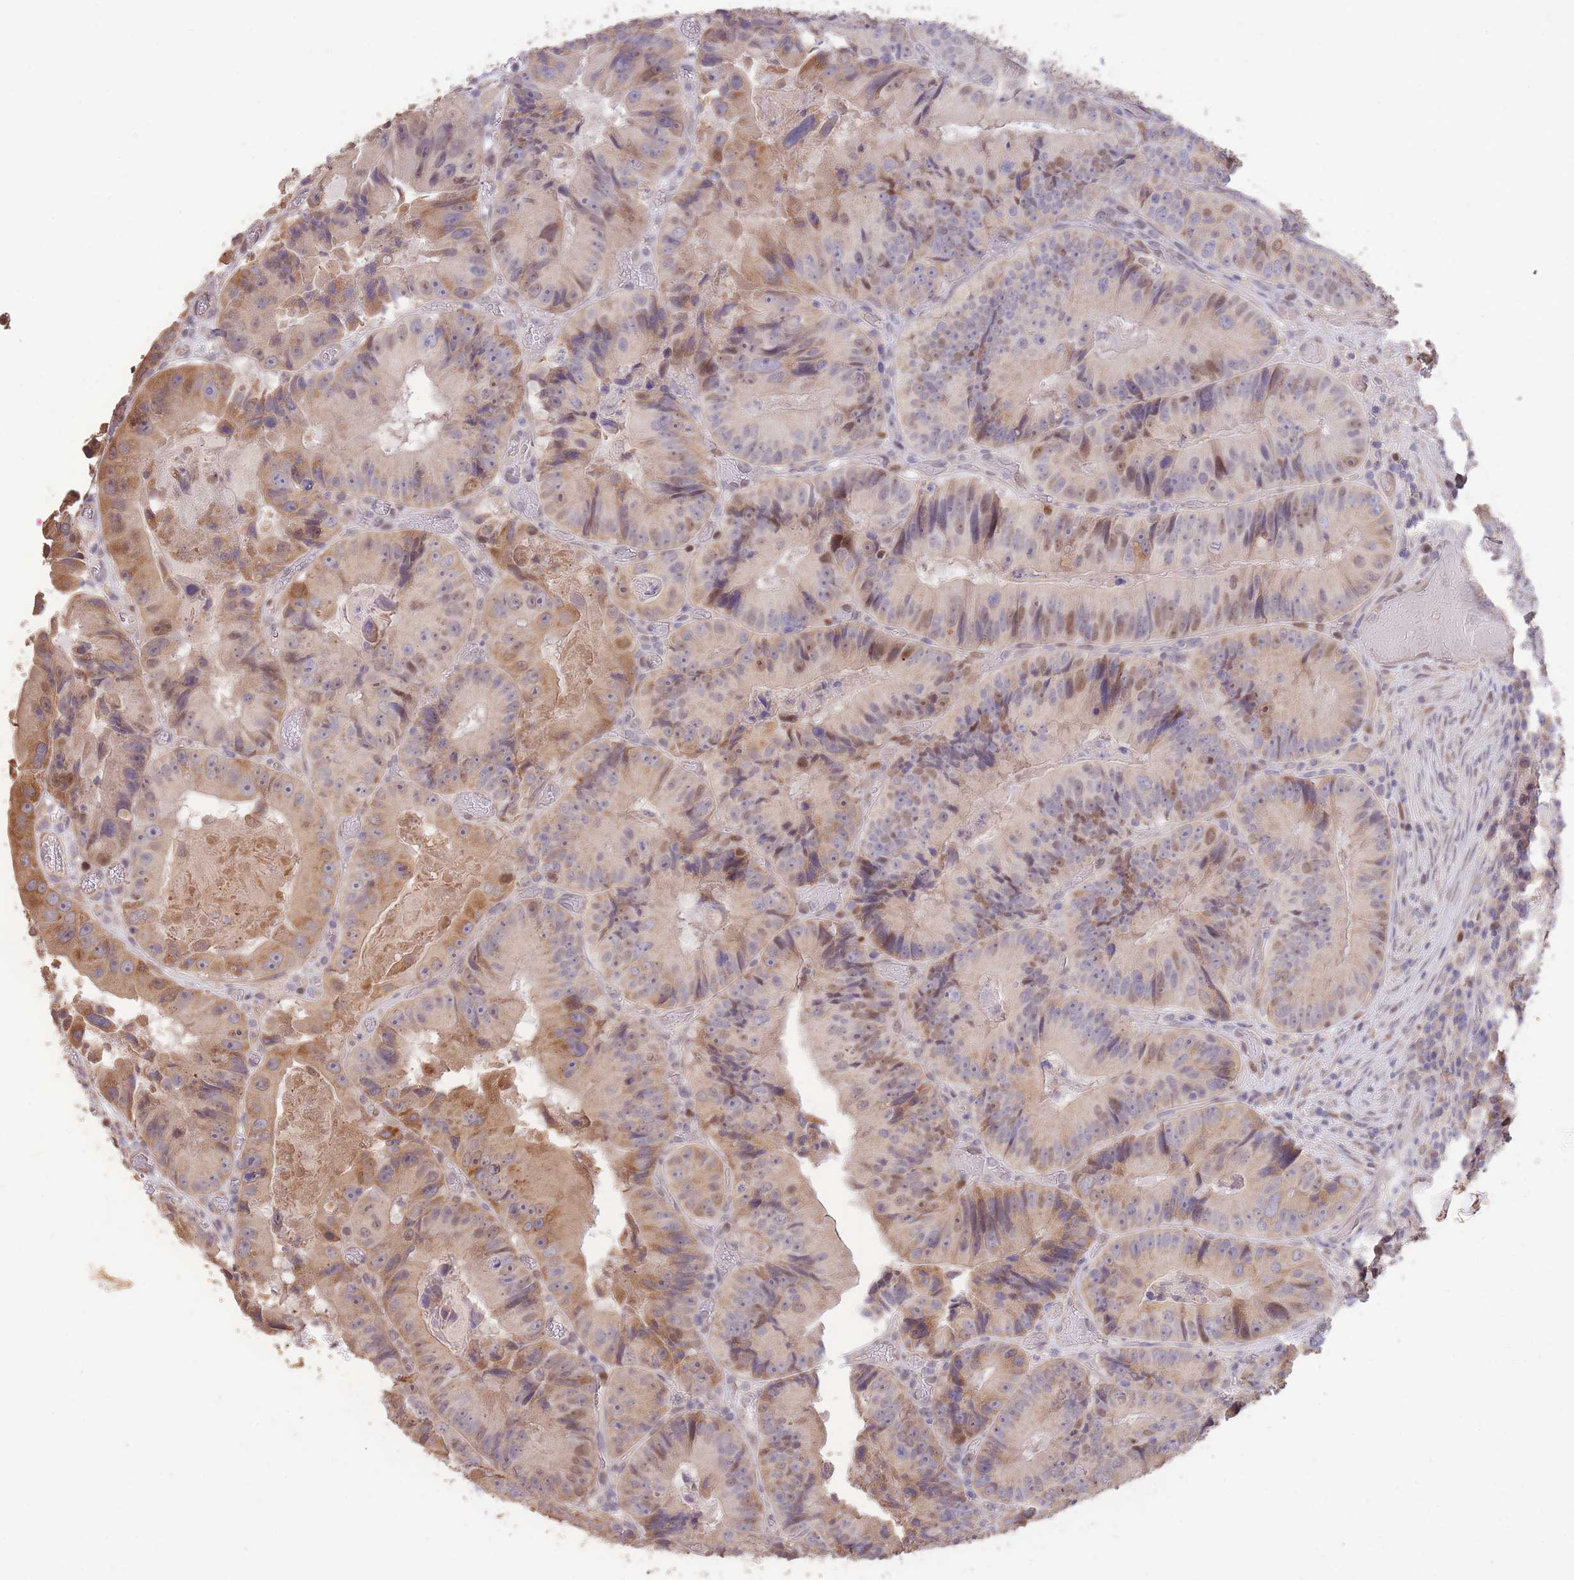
{"staining": {"intensity": "moderate", "quantity": "25%-75%", "location": "cytoplasmic/membranous,nuclear"}, "tissue": "colorectal cancer", "cell_type": "Tumor cells", "image_type": "cancer", "snomed": [{"axis": "morphology", "description": "Adenocarcinoma, NOS"}, {"axis": "topography", "description": "Colon"}], "caption": "High-magnification brightfield microscopy of adenocarcinoma (colorectal) stained with DAB (brown) and counterstained with hematoxylin (blue). tumor cells exhibit moderate cytoplasmic/membranous and nuclear positivity is present in about25%-75% of cells.", "gene": "RGS14", "patient": {"sex": "female", "age": 86}}